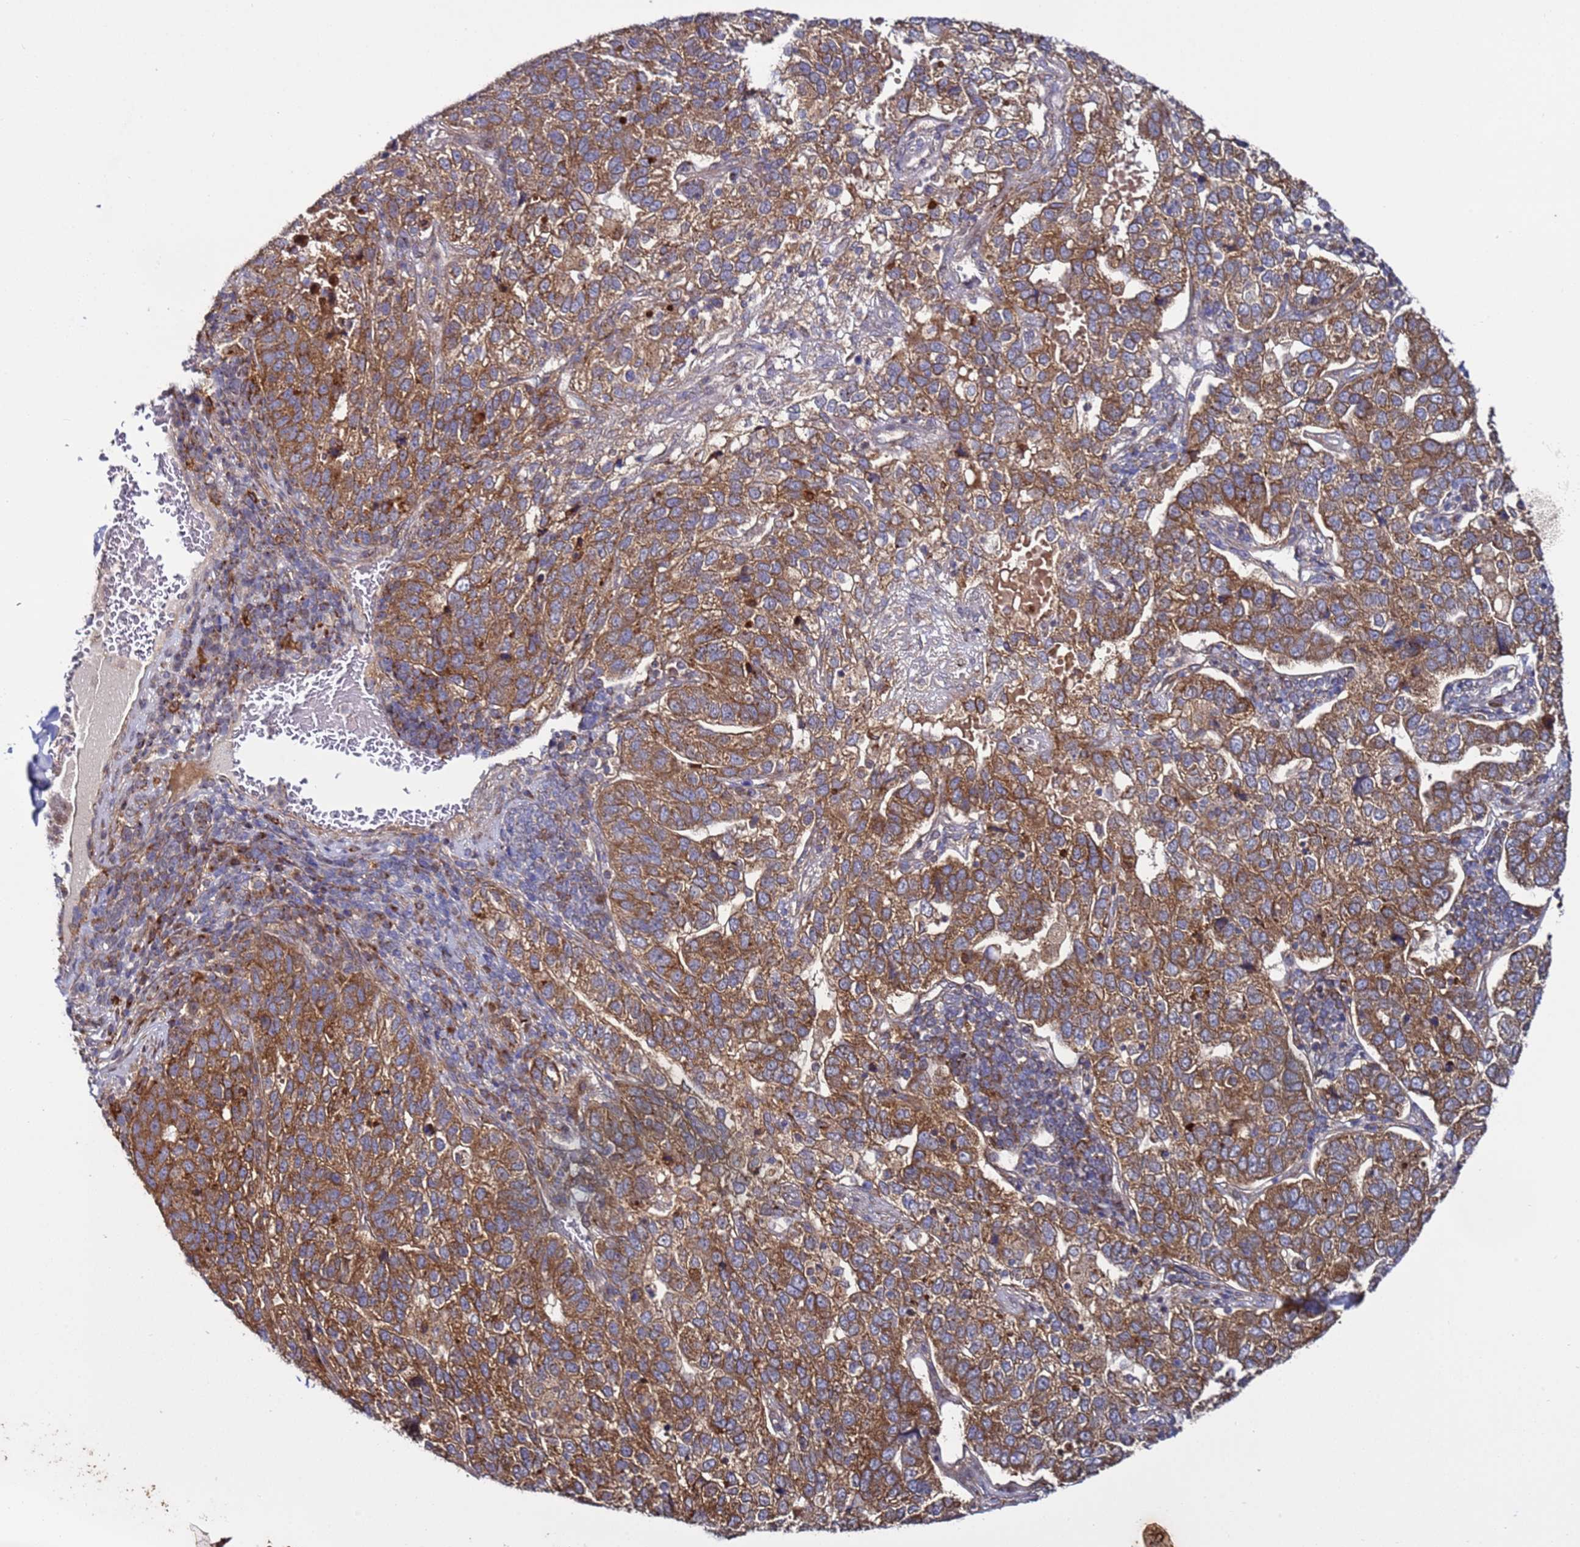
{"staining": {"intensity": "moderate", "quantity": ">75%", "location": "cytoplasmic/membranous"}, "tissue": "pancreatic cancer", "cell_type": "Tumor cells", "image_type": "cancer", "snomed": [{"axis": "morphology", "description": "Adenocarcinoma, NOS"}, {"axis": "topography", "description": "Pancreas"}], "caption": "This is an image of IHC staining of pancreatic adenocarcinoma, which shows moderate positivity in the cytoplasmic/membranous of tumor cells.", "gene": "TMEM176B", "patient": {"sex": "female", "age": 61}}